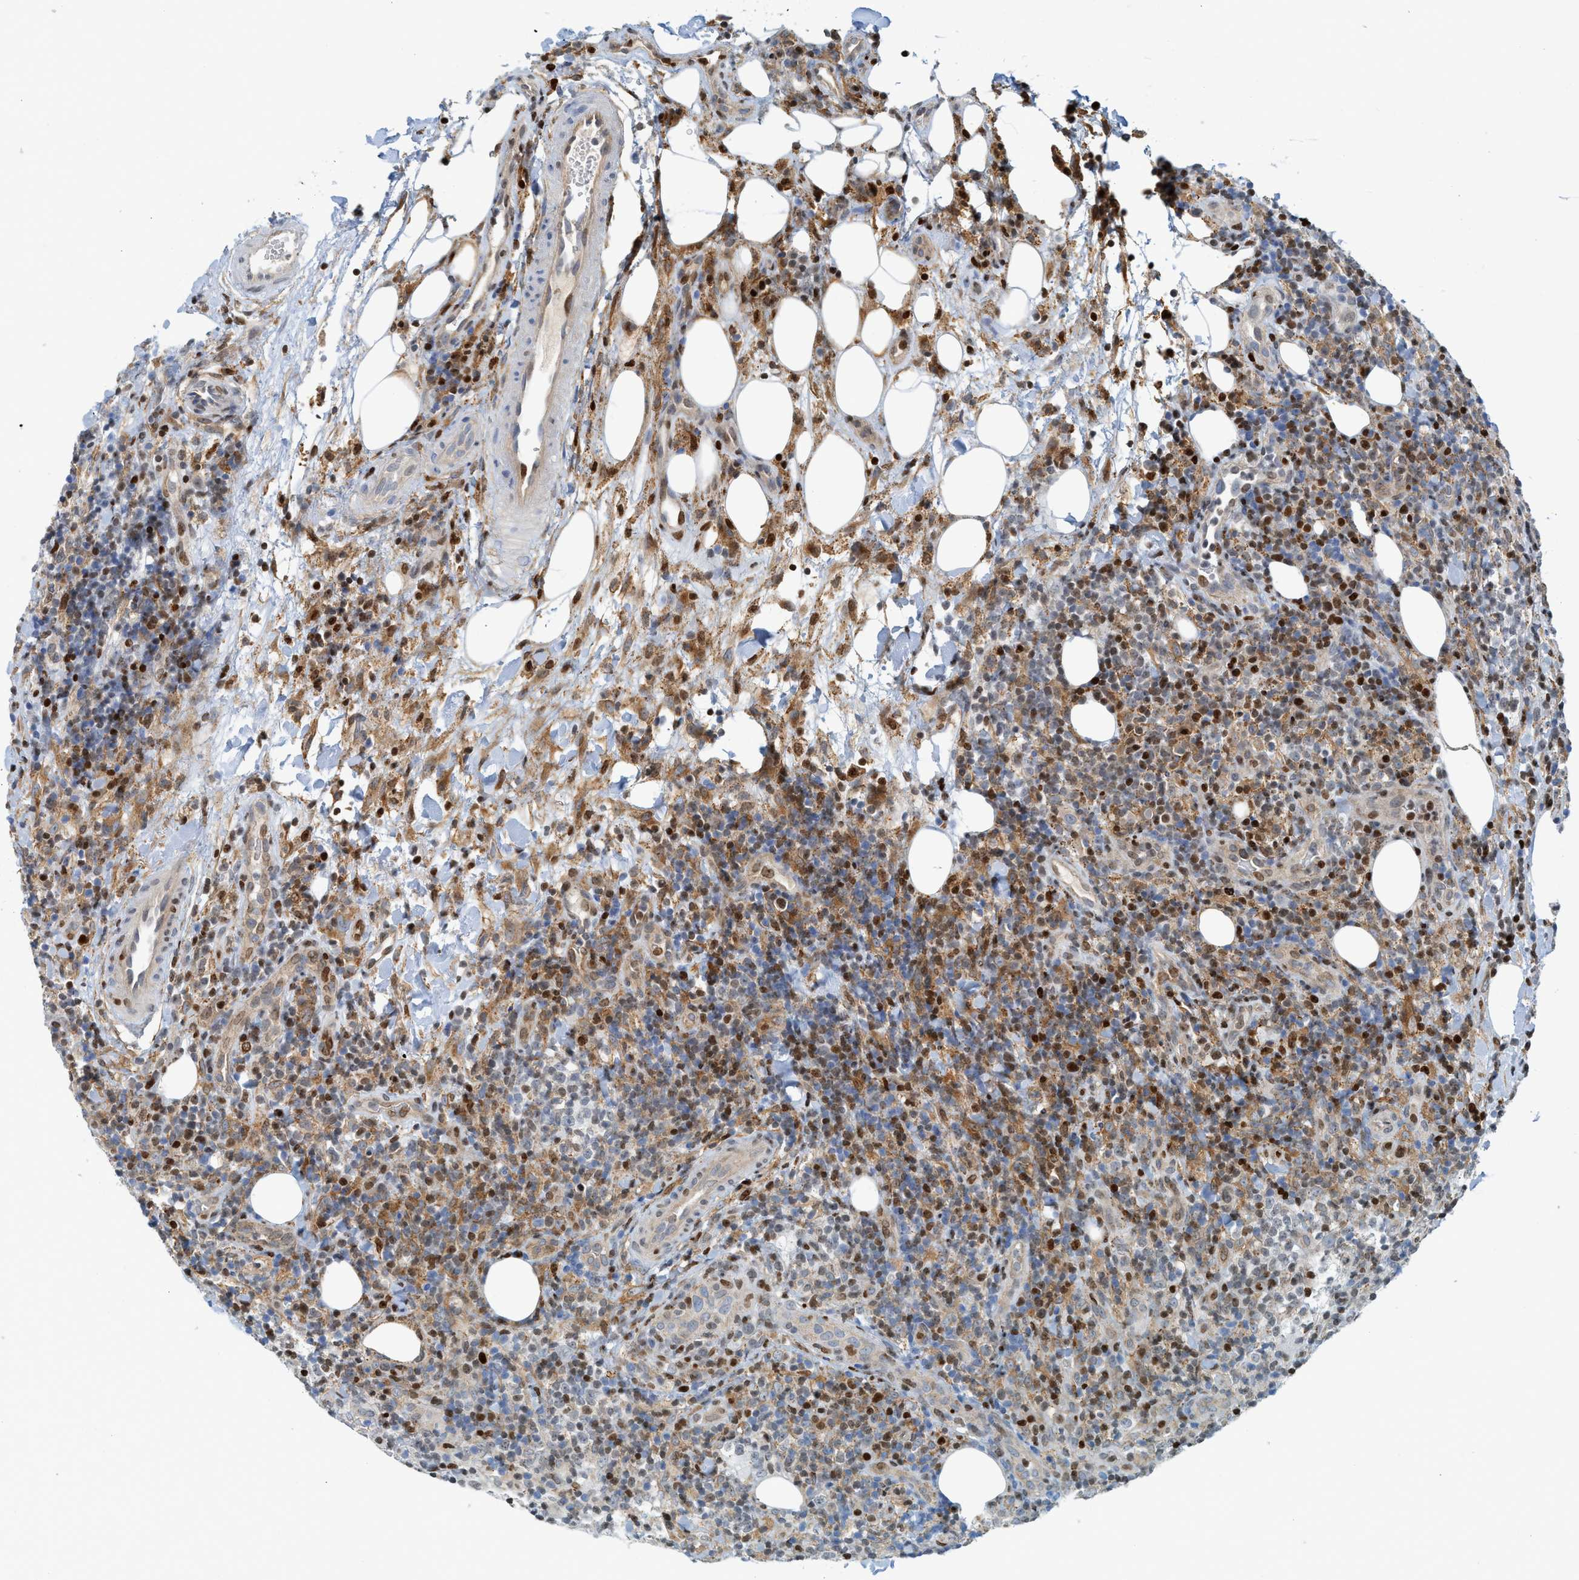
{"staining": {"intensity": "moderate", "quantity": "25%-75%", "location": "cytoplasmic/membranous,nuclear"}, "tissue": "lymphoma", "cell_type": "Tumor cells", "image_type": "cancer", "snomed": [{"axis": "morphology", "description": "Malignant lymphoma, non-Hodgkin's type, High grade"}, {"axis": "topography", "description": "Lymph node"}], "caption": "Lymphoma stained with a brown dye displays moderate cytoplasmic/membranous and nuclear positive positivity in approximately 25%-75% of tumor cells.", "gene": "SH3D19", "patient": {"sex": "female", "age": 76}}